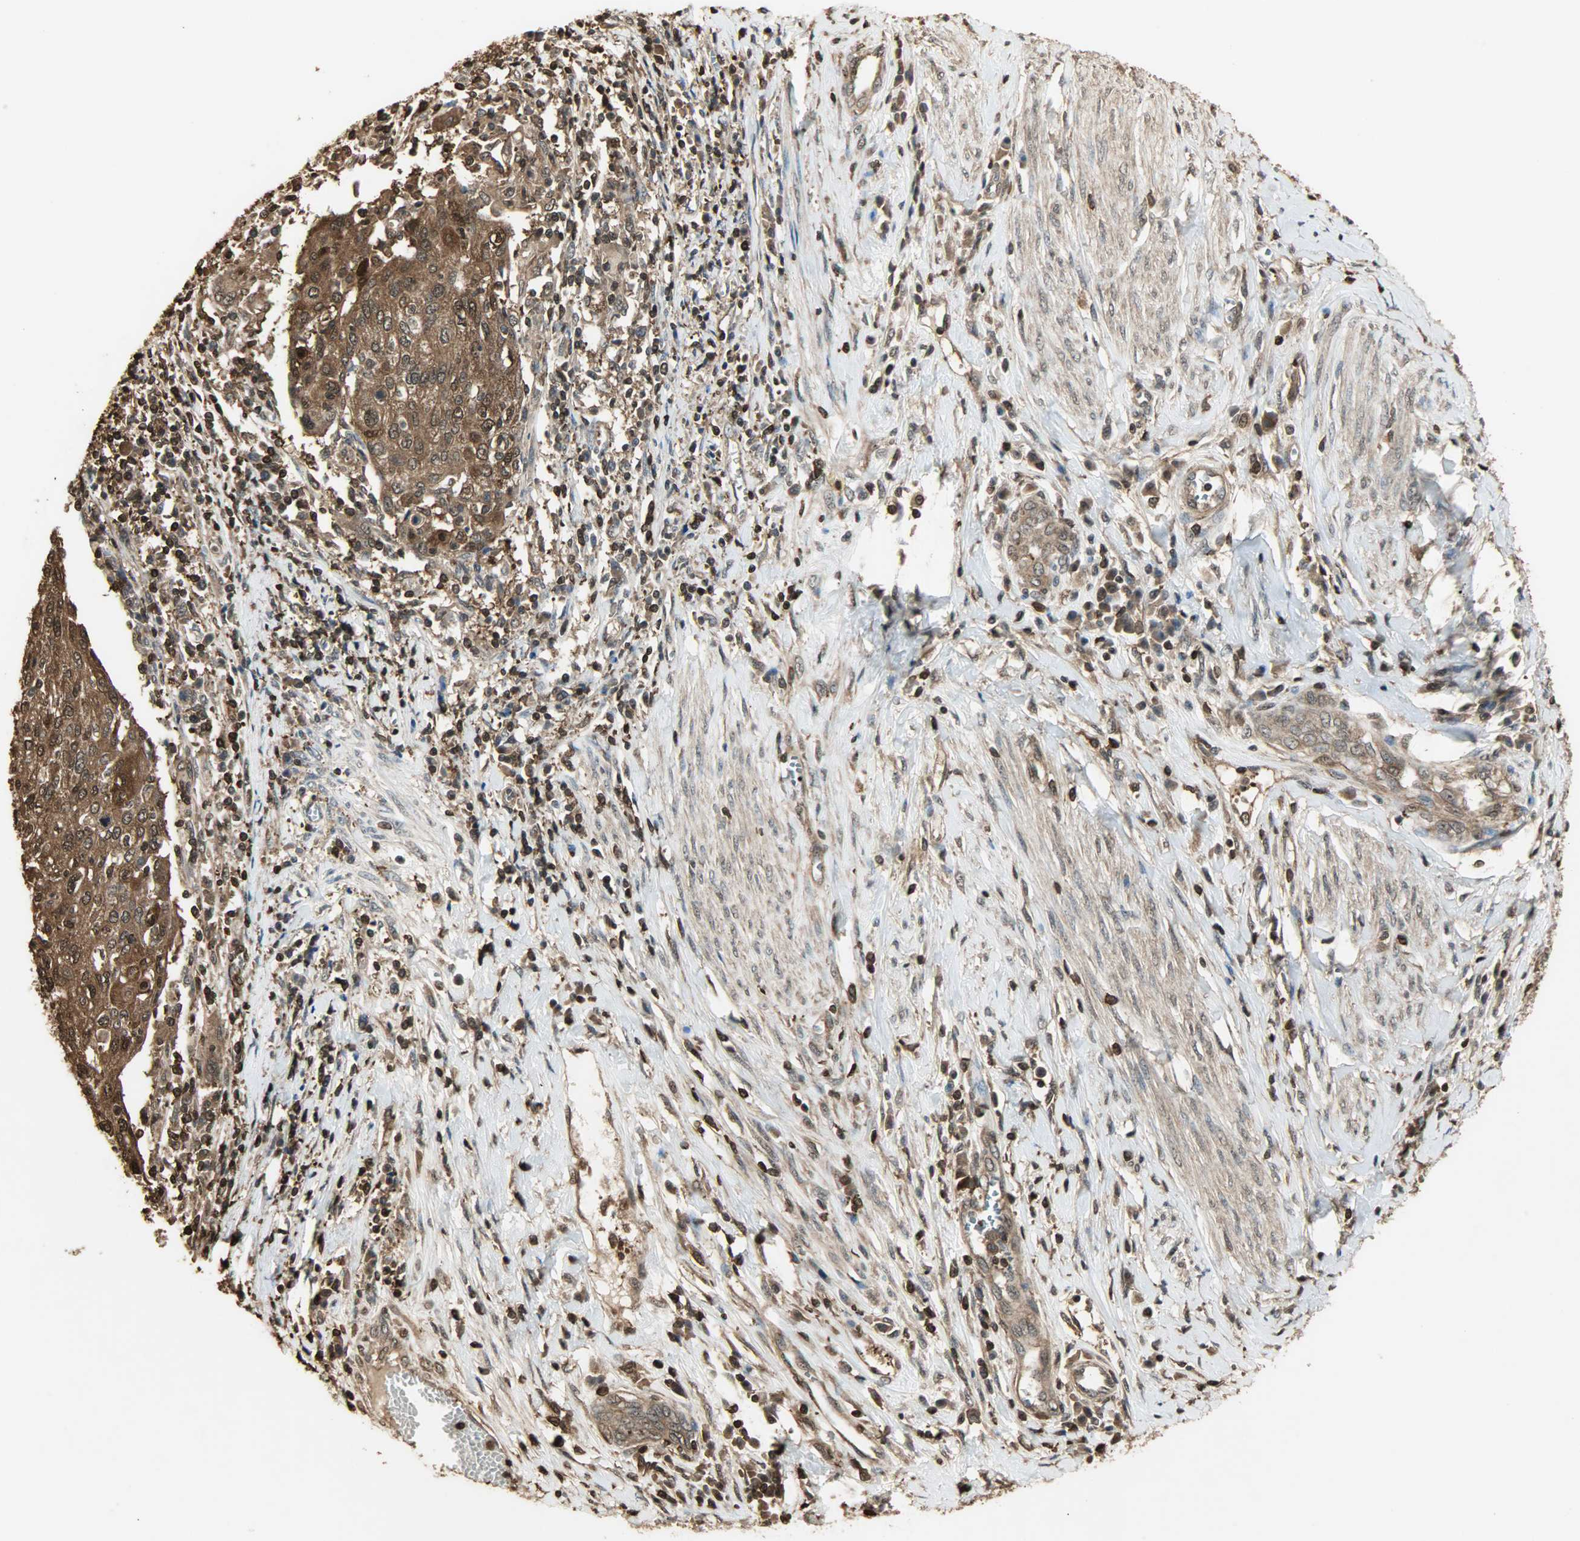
{"staining": {"intensity": "strong", "quantity": ">75%", "location": "cytoplasmic/membranous,nuclear"}, "tissue": "cervical cancer", "cell_type": "Tumor cells", "image_type": "cancer", "snomed": [{"axis": "morphology", "description": "Squamous cell carcinoma, NOS"}, {"axis": "topography", "description": "Cervix"}], "caption": "A photomicrograph of human cervical cancer stained for a protein exhibits strong cytoplasmic/membranous and nuclear brown staining in tumor cells.", "gene": "YWHAZ", "patient": {"sex": "female", "age": 40}}